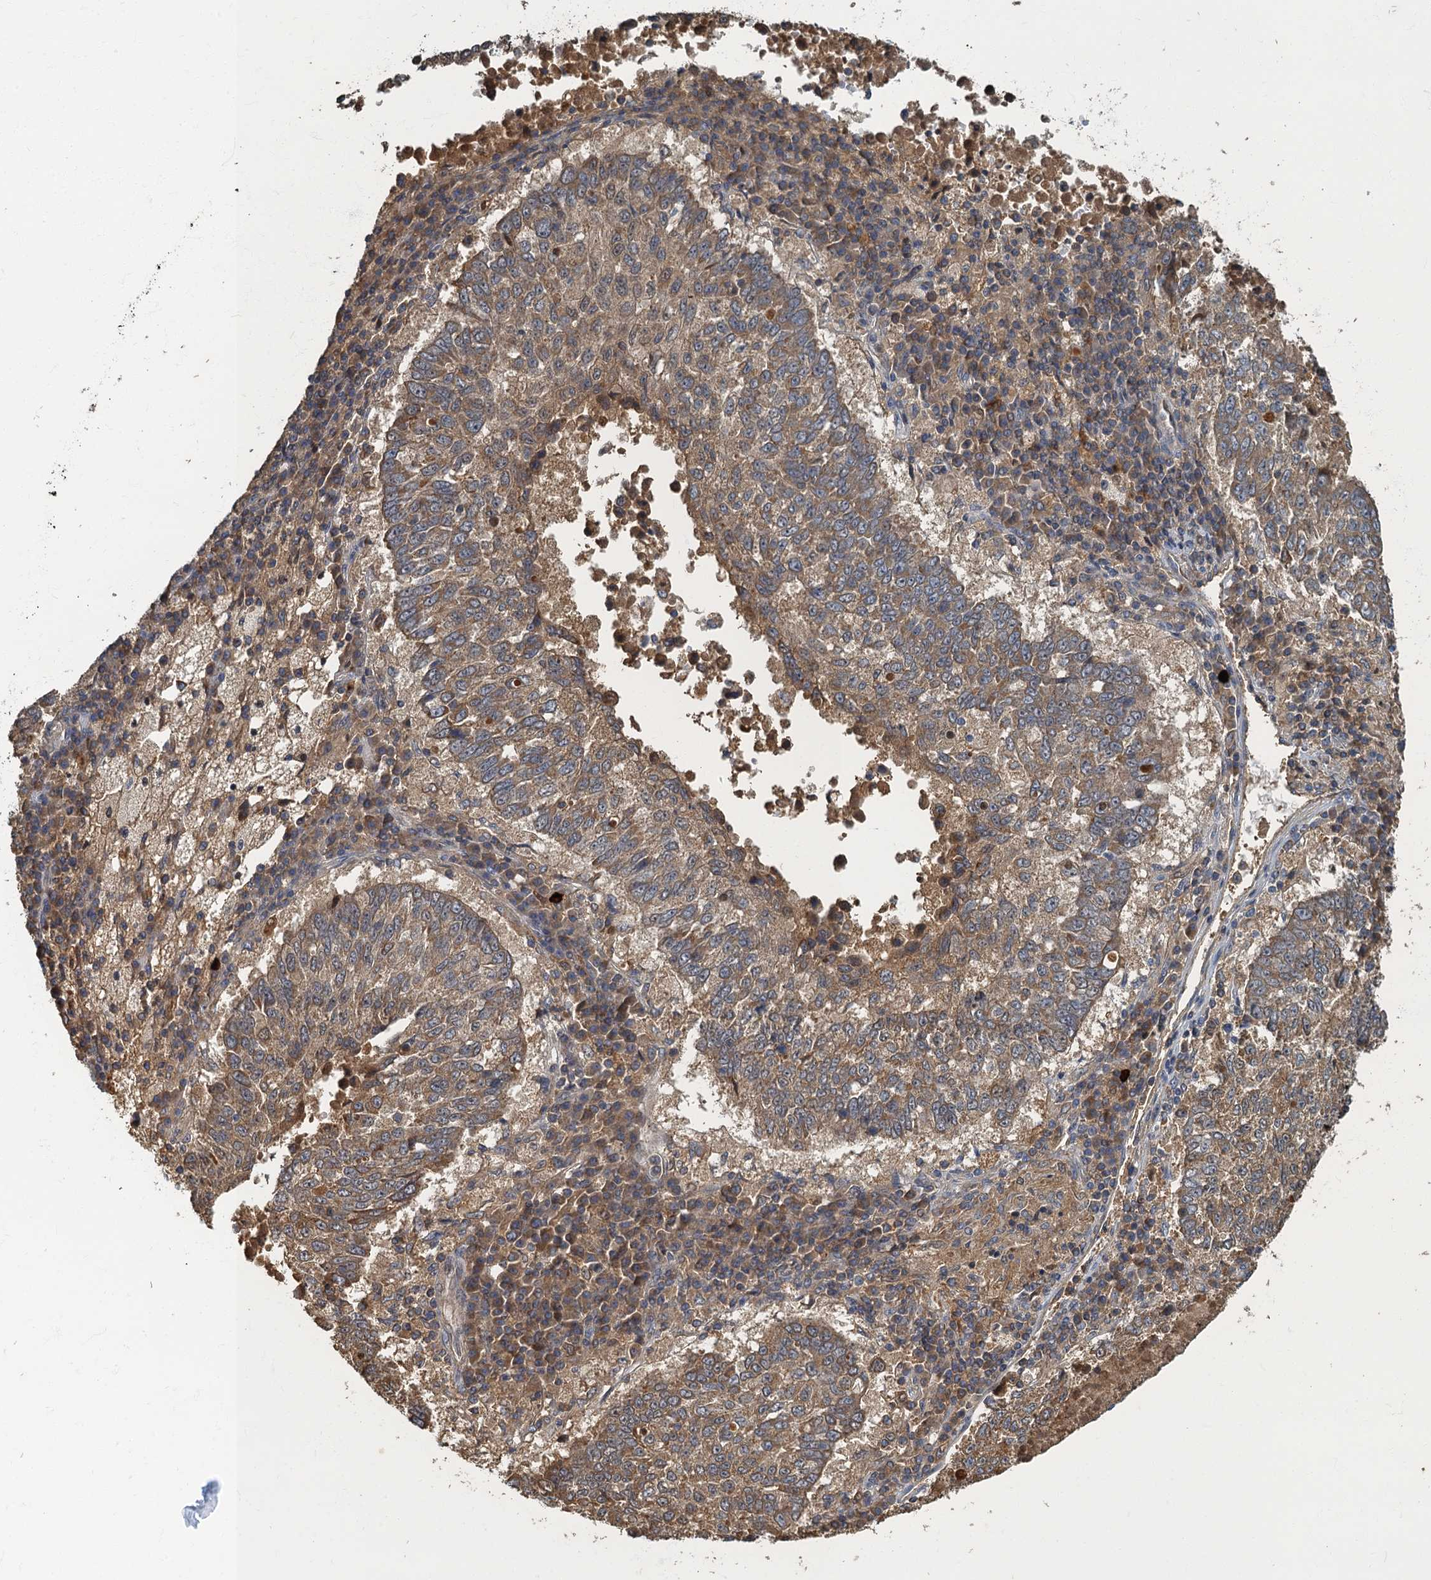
{"staining": {"intensity": "moderate", "quantity": ">75%", "location": "cytoplasmic/membranous"}, "tissue": "lung cancer", "cell_type": "Tumor cells", "image_type": "cancer", "snomed": [{"axis": "morphology", "description": "Squamous cell carcinoma, NOS"}, {"axis": "topography", "description": "Lung"}], "caption": "Moderate cytoplasmic/membranous staining is appreciated in approximately >75% of tumor cells in squamous cell carcinoma (lung). Immunohistochemistry stains the protein in brown and the nuclei are stained blue.", "gene": "WDCP", "patient": {"sex": "male", "age": 73}}